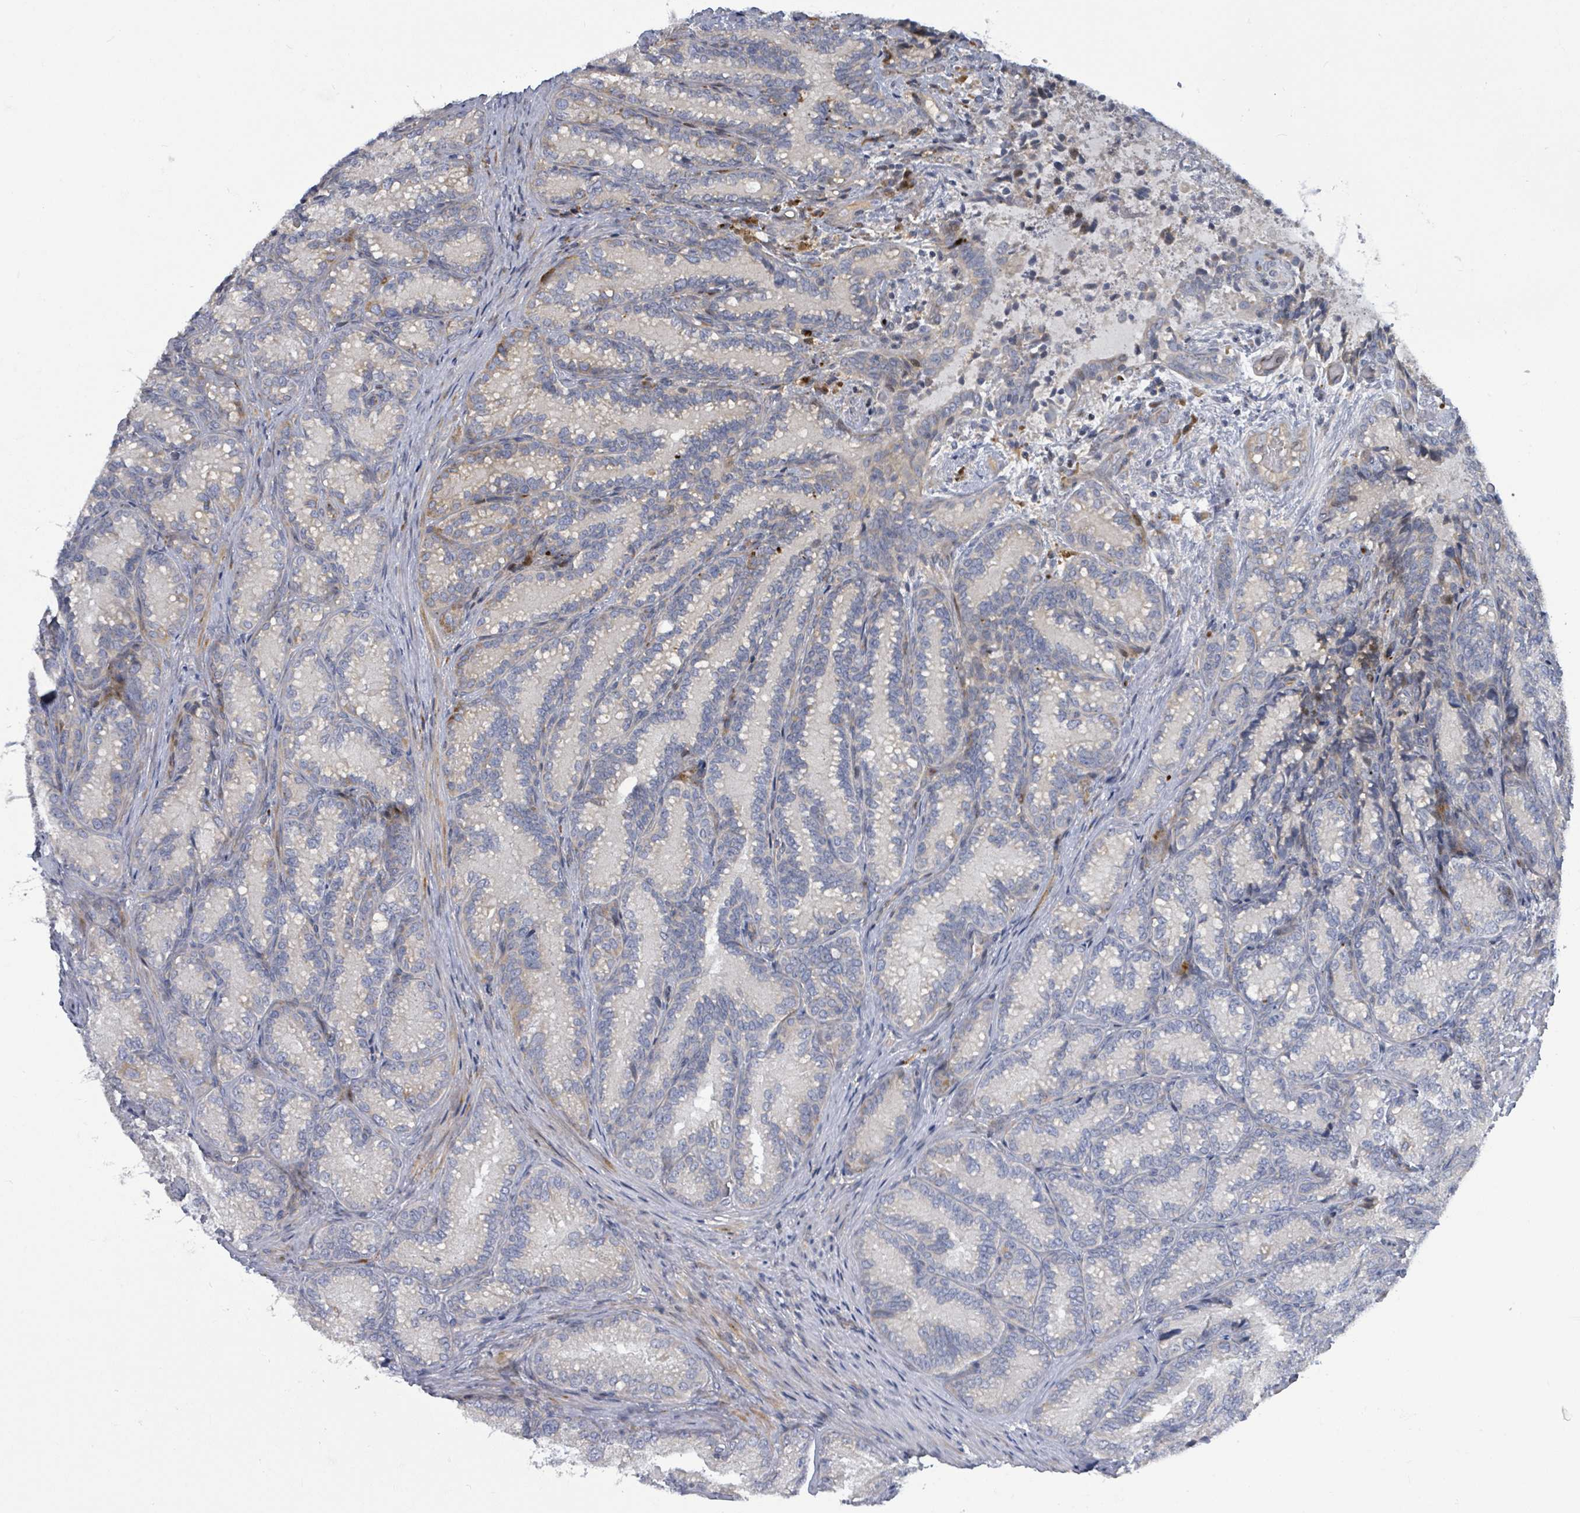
{"staining": {"intensity": "moderate", "quantity": "<25%", "location": "cytoplasmic/membranous"}, "tissue": "seminal vesicle", "cell_type": "Glandular cells", "image_type": "normal", "snomed": [{"axis": "morphology", "description": "Normal tissue, NOS"}, {"axis": "topography", "description": "Seminal veicle"}], "caption": "Glandular cells show low levels of moderate cytoplasmic/membranous staining in approximately <25% of cells in normal human seminal vesicle.", "gene": "CFAP210", "patient": {"sex": "male", "age": 58}}